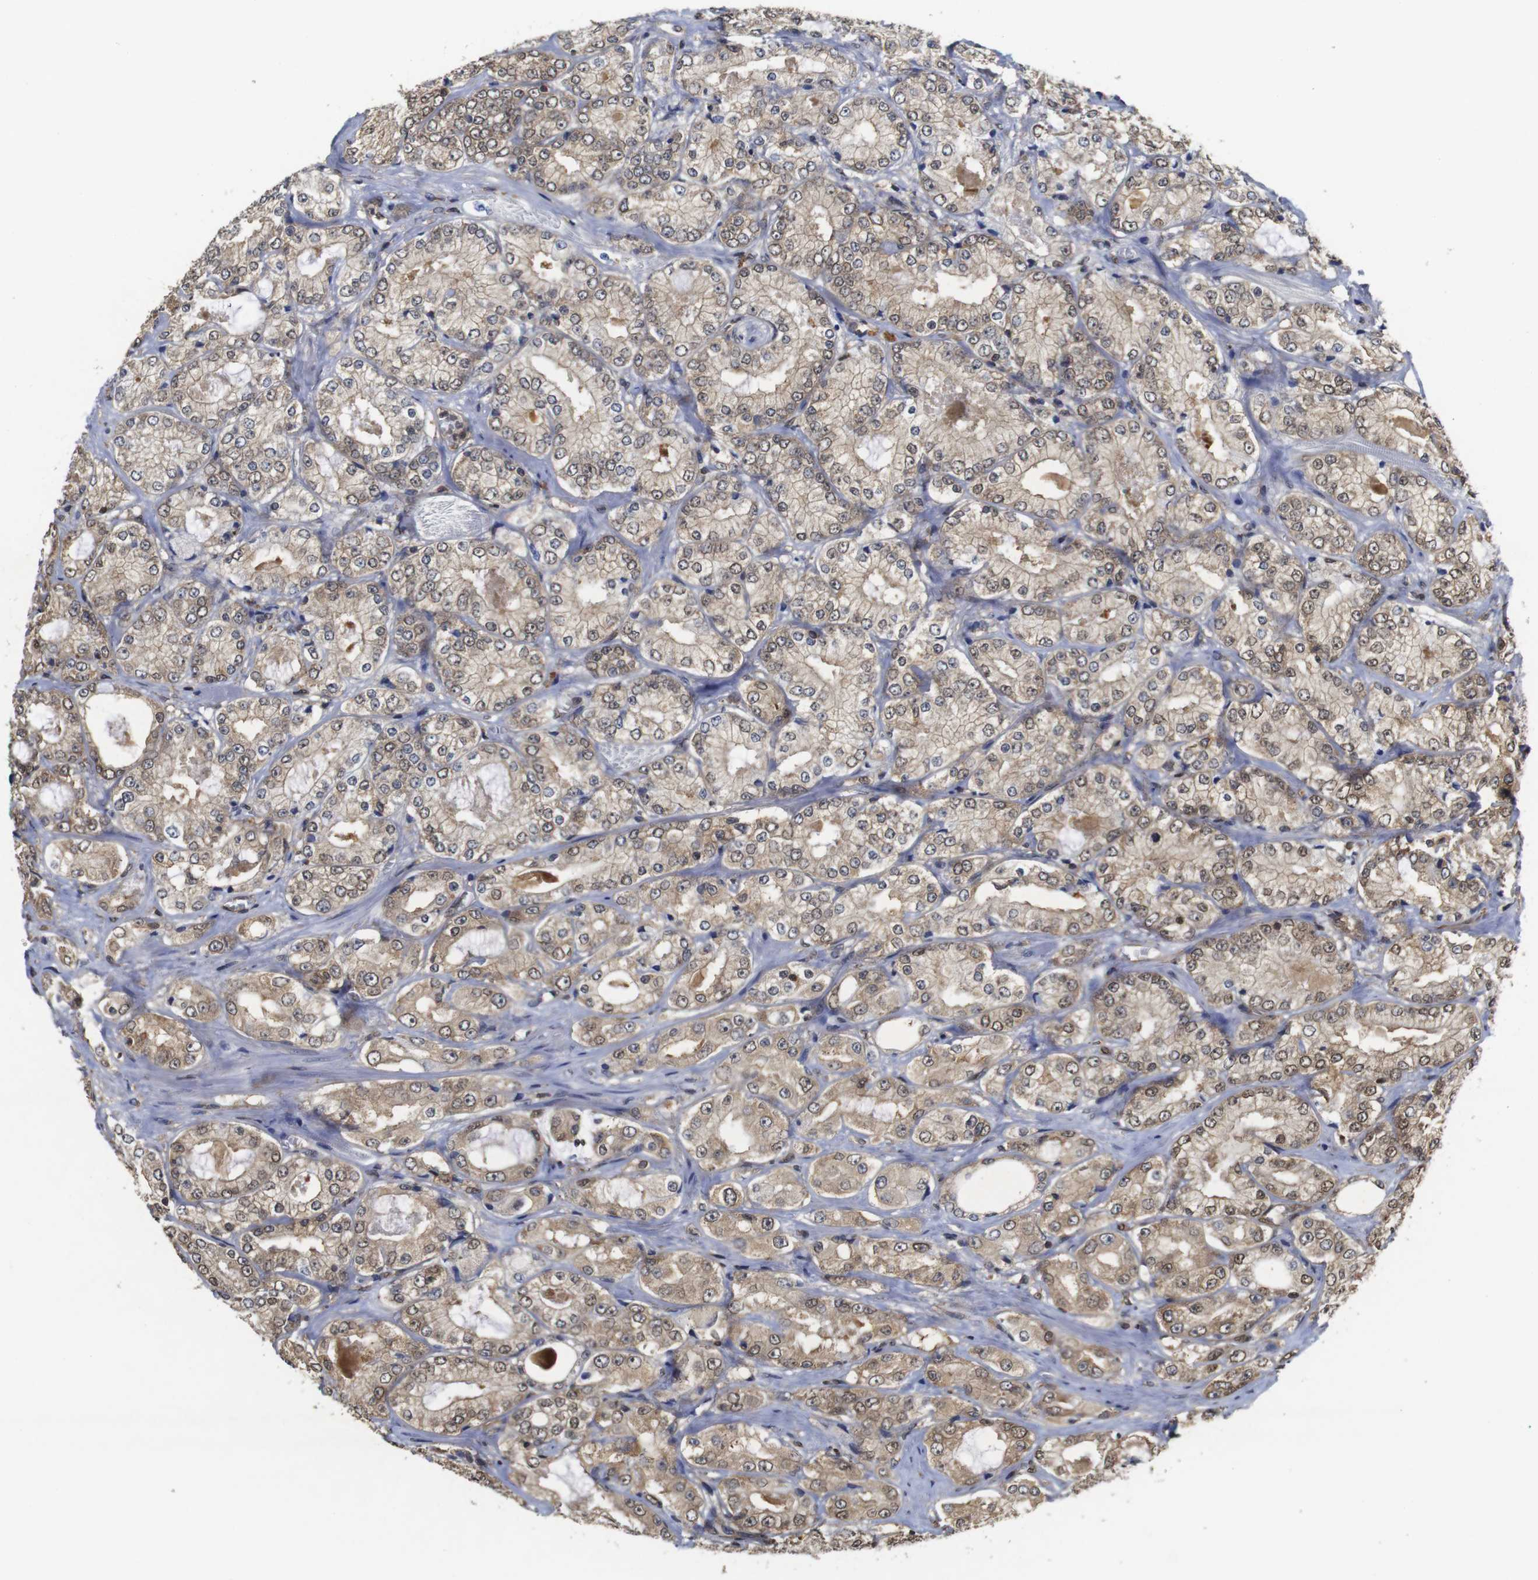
{"staining": {"intensity": "weak", "quantity": ">75%", "location": "cytoplasmic/membranous,nuclear"}, "tissue": "prostate cancer", "cell_type": "Tumor cells", "image_type": "cancer", "snomed": [{"axis": "morphology", "description": "Adenocarcinoma, High grade"}, {"axis": "topography", "description": "Prostate"}], "caption": "Weak cytoplasmic/membranous and nuclear expression for a protein is appreciated in about >75% of tumor cells of prostate cancer (adenocarcinoma (high-grade)) using immunohistochemistry.", "gene": "SUMO3", "patient": {"sex": "male", "age": 73}}